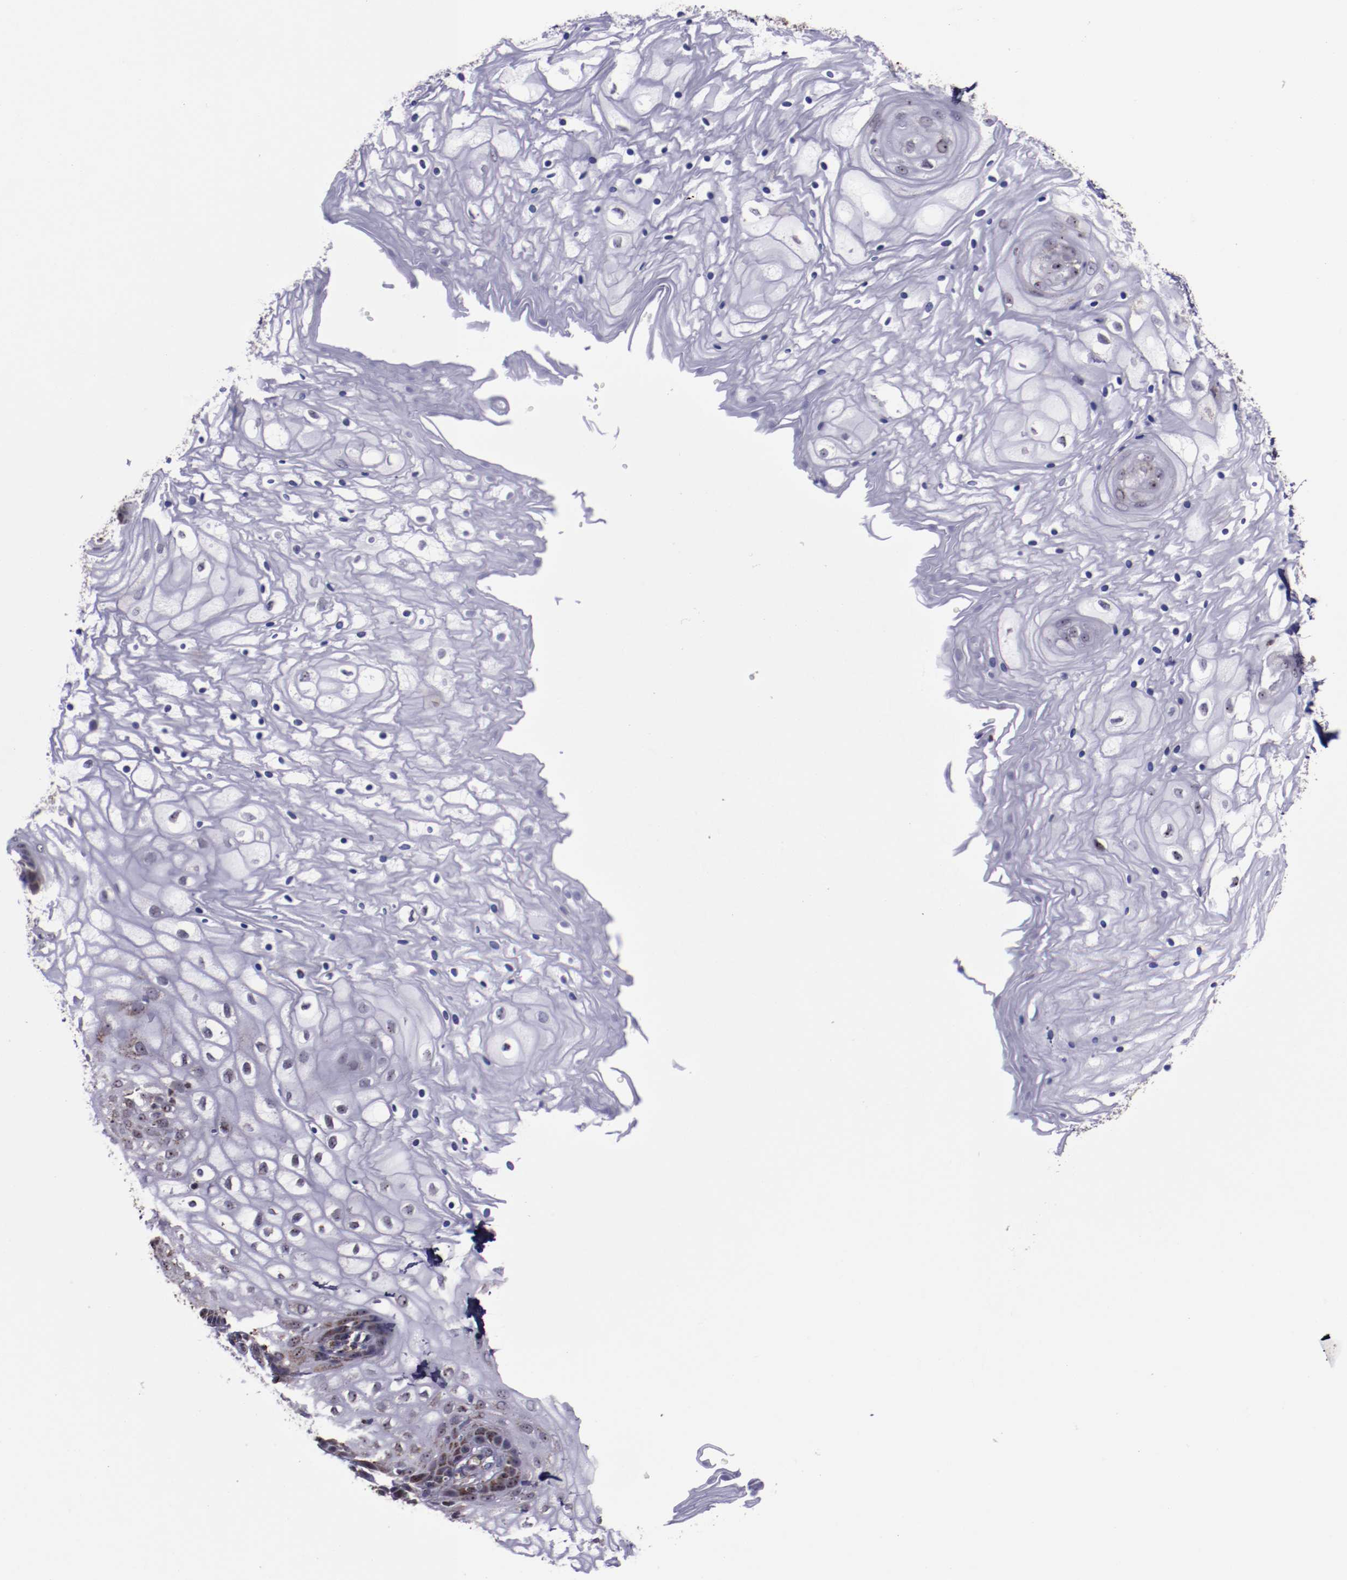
{"staining": {"intensity": "moderate", "quantity": "25%-75%", "location": "nuclear"}, "tissue": "vagina", "cell_type": "Squamous epithelial cells", "image_type": "normal", "snomed": [{"axis": "morphology", "description": "Normal tissue, NOS"}, {"axis": "topography", "description": "Vagina"}], "caption": "Unremarkable vagina exhibits moderate nuclear staining in about 25%-75% of squamous epithelial cells, visualized by immunohistochemistry.", "gene": "LONP1", "patient": {"sex": "female", "age": 34}}